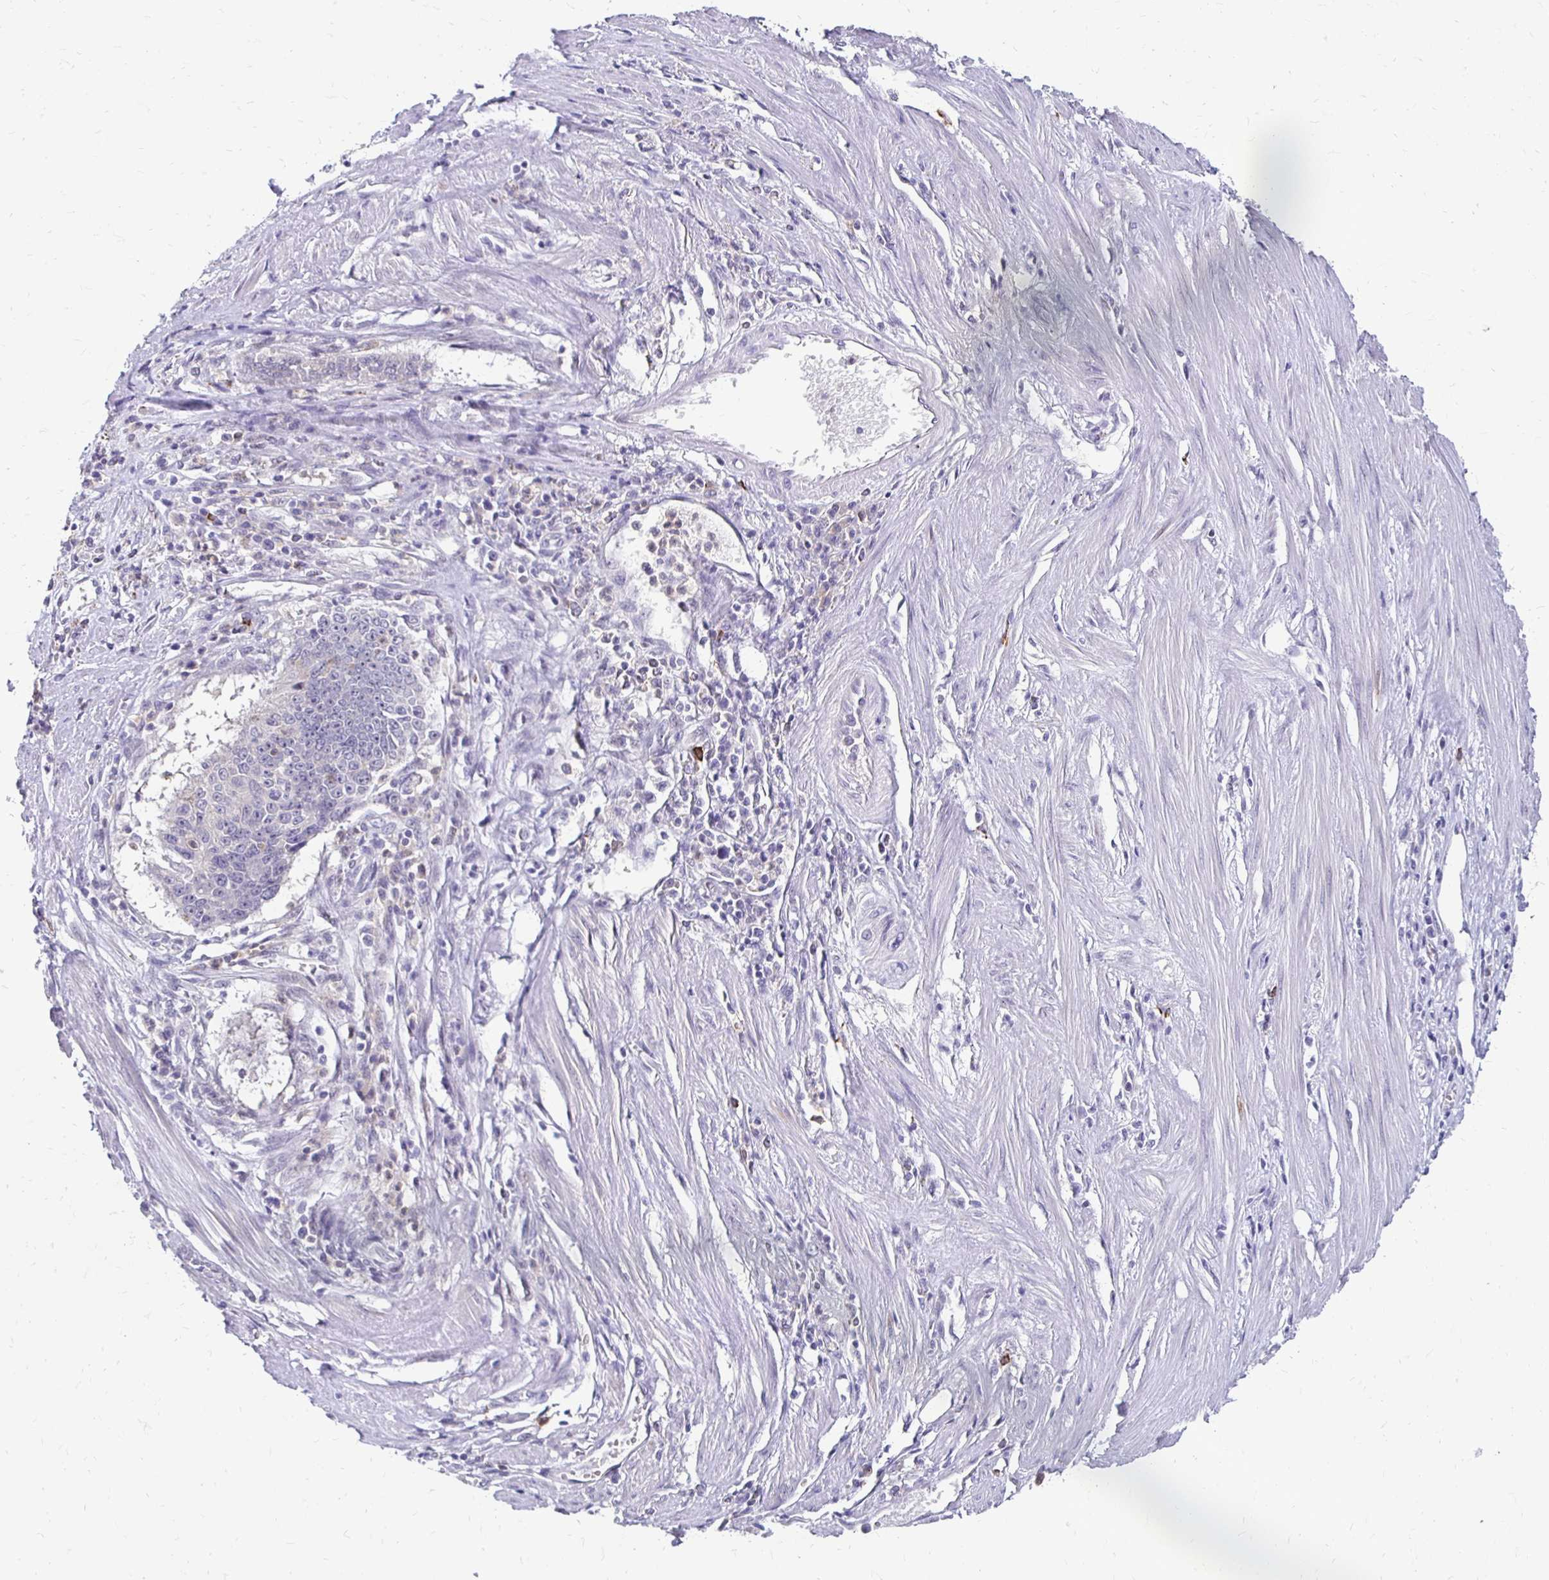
{"staining": {"intensity": "negative", "quantity": "none", "location": "none"}, "tissue": "stomach cancer", "cell_type": "Tumor cells", "image_type": "cancer", "snomed": [{"axis": "morphology", "description": "Adenocarcinoma, NOS"}, {"axis": "topography", "description": "Stomach"}], "caption": "High power microscopy photomicrograph of an IHC image of stomach cancer, revealing no significant positivity in tumor cells.", "gene": "PADI2", "patient": {"sex": "male", "age": 59}}